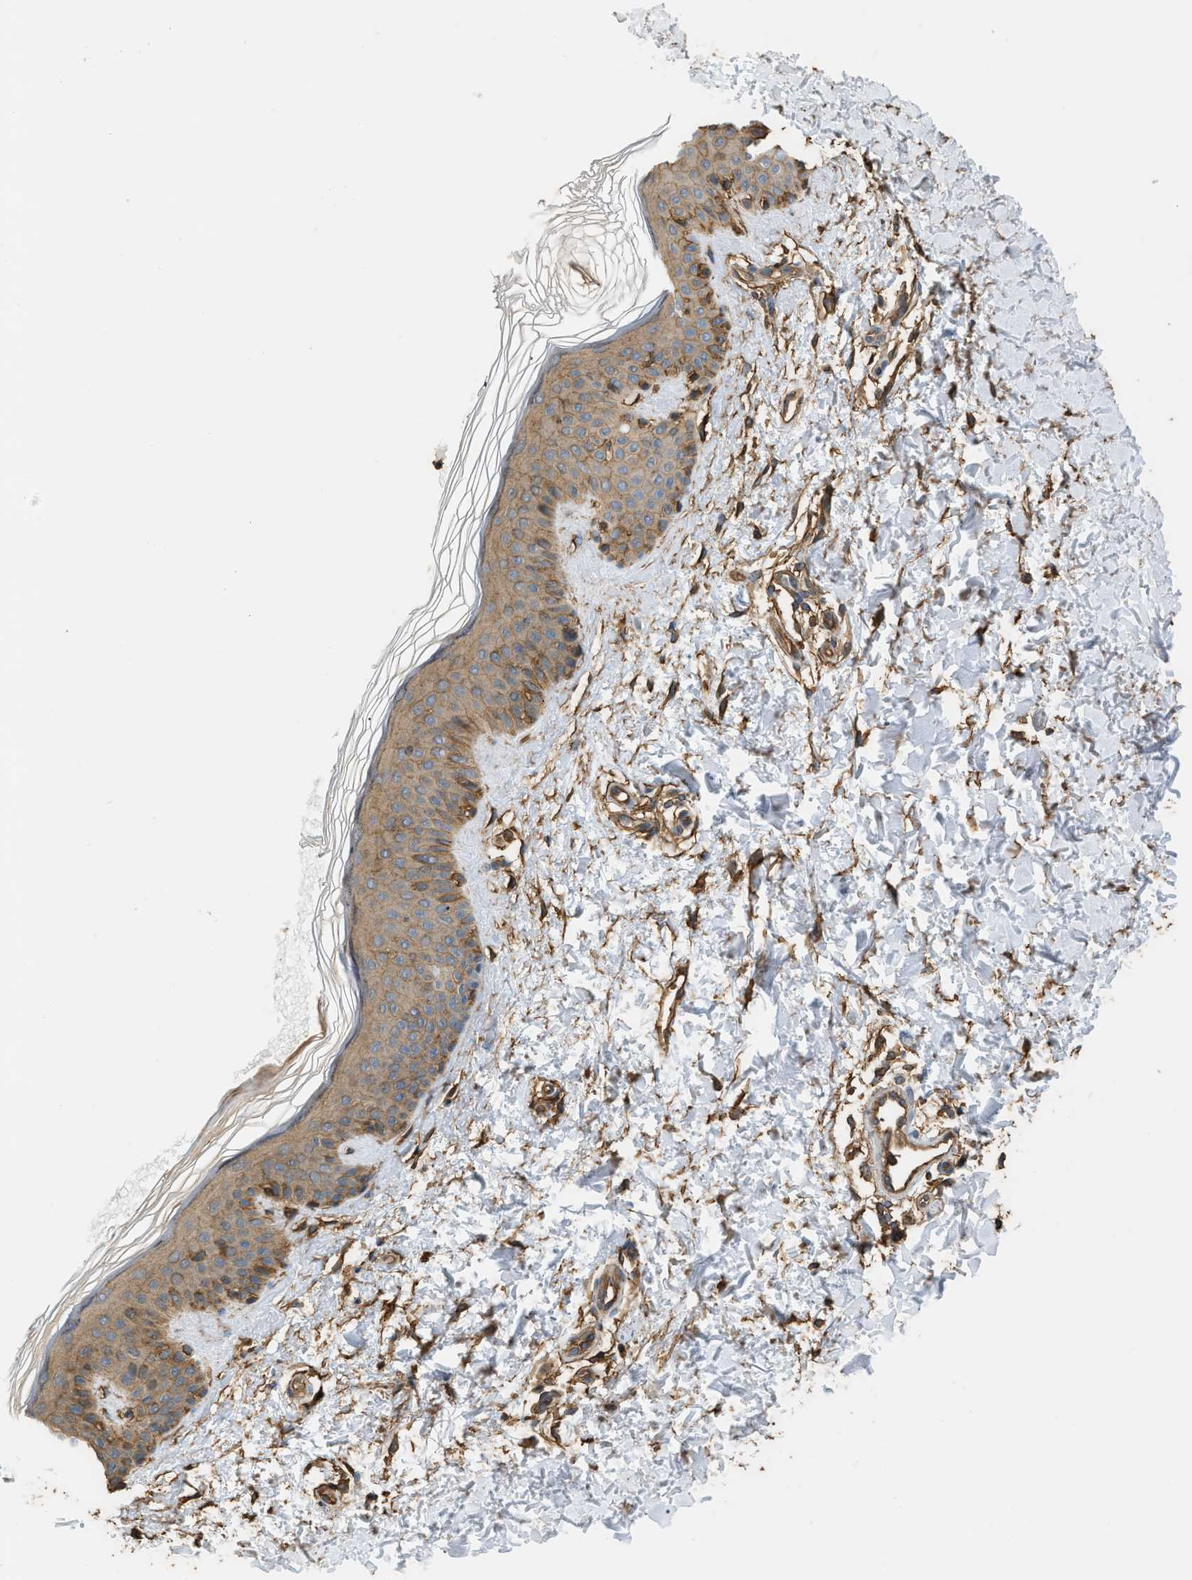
{"staining": {"intensity": "moderate", "quantity": ">75%", "location": "cytoplasmic/membranous"}, "tissue": "skin", "cell_type": "Fibroblasts", "image_type": "normal", "snomed": [{"axis": "morphology", "description": "Normal tissue, NOS"}, {"axis": "topography", "description": "Skin"}], "caption": "Fibroblasts display medium levels of moderate cytoplasmic/membranous staining in about >75% of cells in benign human skin. The staining is performed using DAB (3,3'-diaminobenzidine) brown chromogen to label protein expression. The nuclei are counter-stained blue using hematoxylin.", "gene": "DDHD2", "patient": {"sex": "male", "age": 67}}